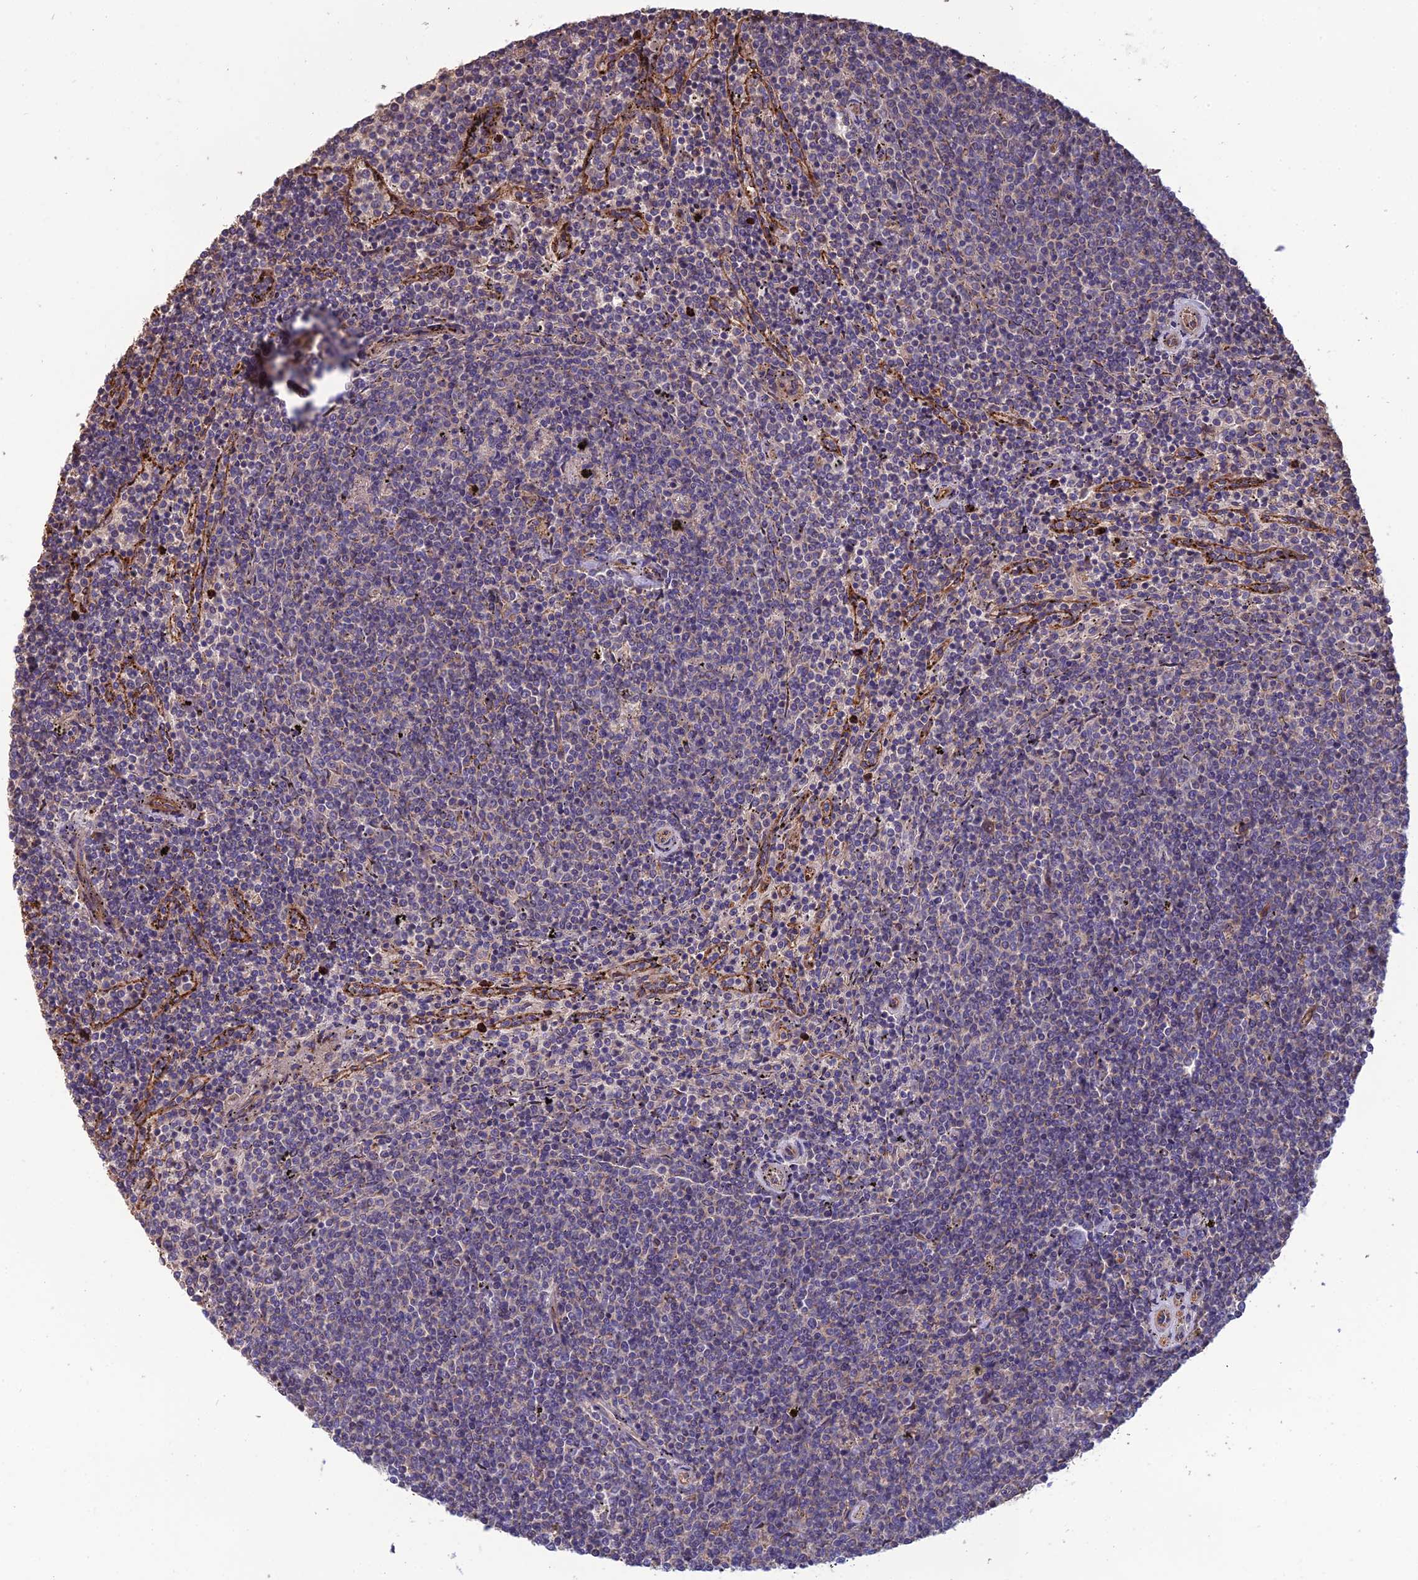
{"staining": {"intensity": "negative", "quantity": "none", "location": "none"}, "tissue": "lymphoma", "cell_type": "Tumor cells", "image_type": "cancer", "snomed": [{"axis": "morphology", "description": "Malignant lymphoma, non-Hodgkin's type, Low grade"}, {"axis": "topography", "description": "Spleen"}], "caption": "Immunohistochemical staining of lymphoma reveals no significant expression in tumor cells.", "gene": "WDR24", "patient": {"sex": "female", "age": 50}}